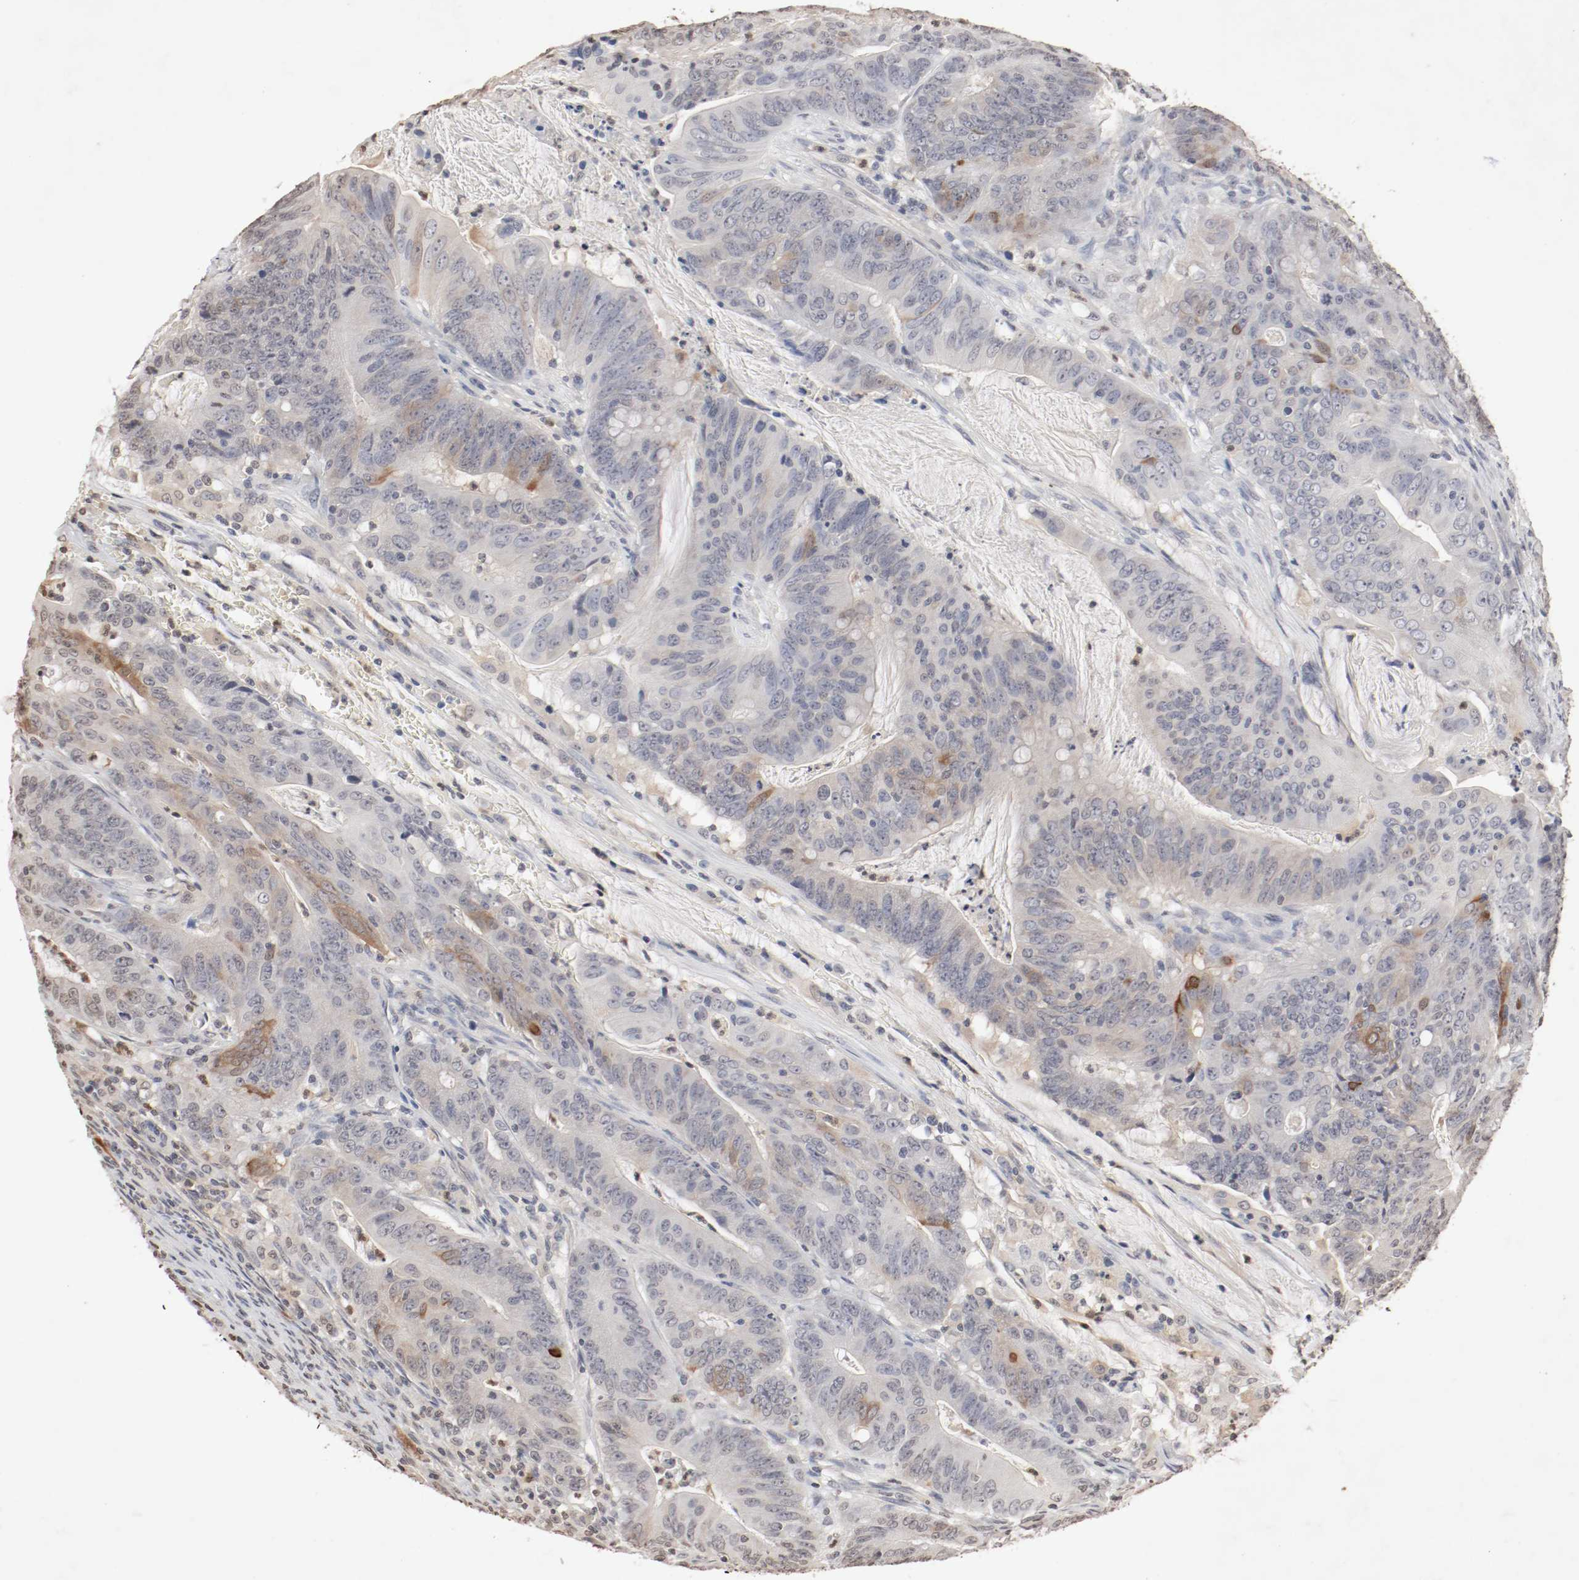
{"staining": {"intensity": "weak", "quantity": "25%-75%", "location": "cytoplasmic/membranous"}, "tissue": "colorectal cancer", "cell_type": "Tumor cells", "image_type": "cancer", "snomed": [{"axis": "morphology", "description": "Adenocarcinoma, NOS"}, {"axis": "topography", "description": "Colon"}], "caption": "This histopathology image demonstrates colorectal cancer (adenocarcinoma) stained with IHC to label a protein in brown. The cytoplasmic/membranous of tumor cells show weak positivity for the protein. Nuclei are counter-stained blue.", "gene": "WASL", "patient": {"sex": "male", "age": 45}}